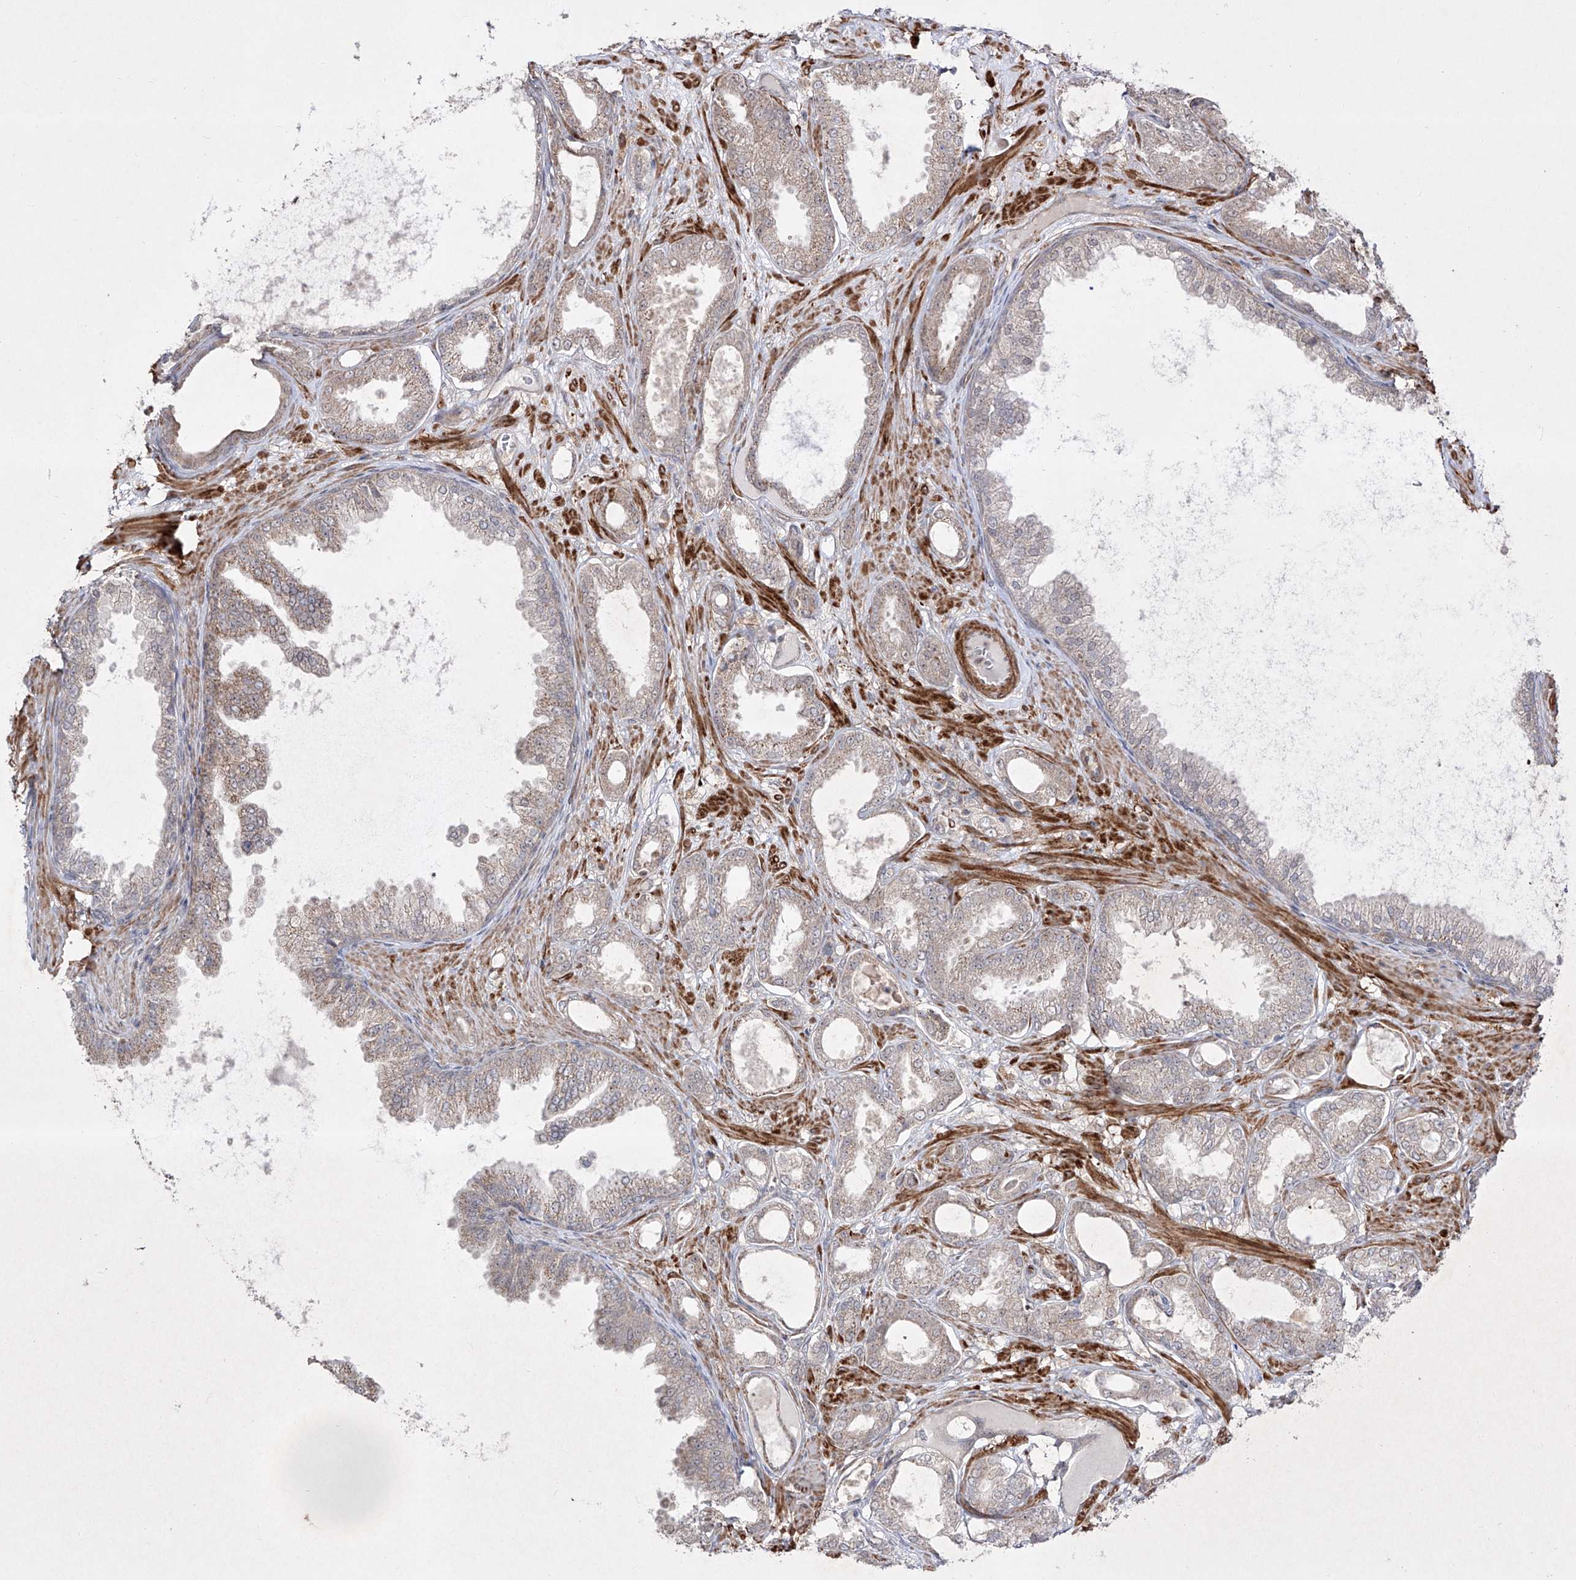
{"staining": {"intensity": "weak", "quantity": "<25%", "location": "cytoplasmic/membranous"}, "tissue": "prostate cancer", "cell_type": "Tumor cells", "image_type": "cancer", "snomed": [{"axis": "morphology", "description": "Adenocarcinoma, Low grade"}, {"axis": "topography", "description": "Prostate"}], "caption": "Immunohistochemistry (IHC) of low-grade adenocarcinoma (prostate) shows no positivity in tumor cells. (Immunohistochemistry, brightfield microscopy, high magnification).", "gene": "KDM1B", "patient": {"sex": "male", "age": 63}}